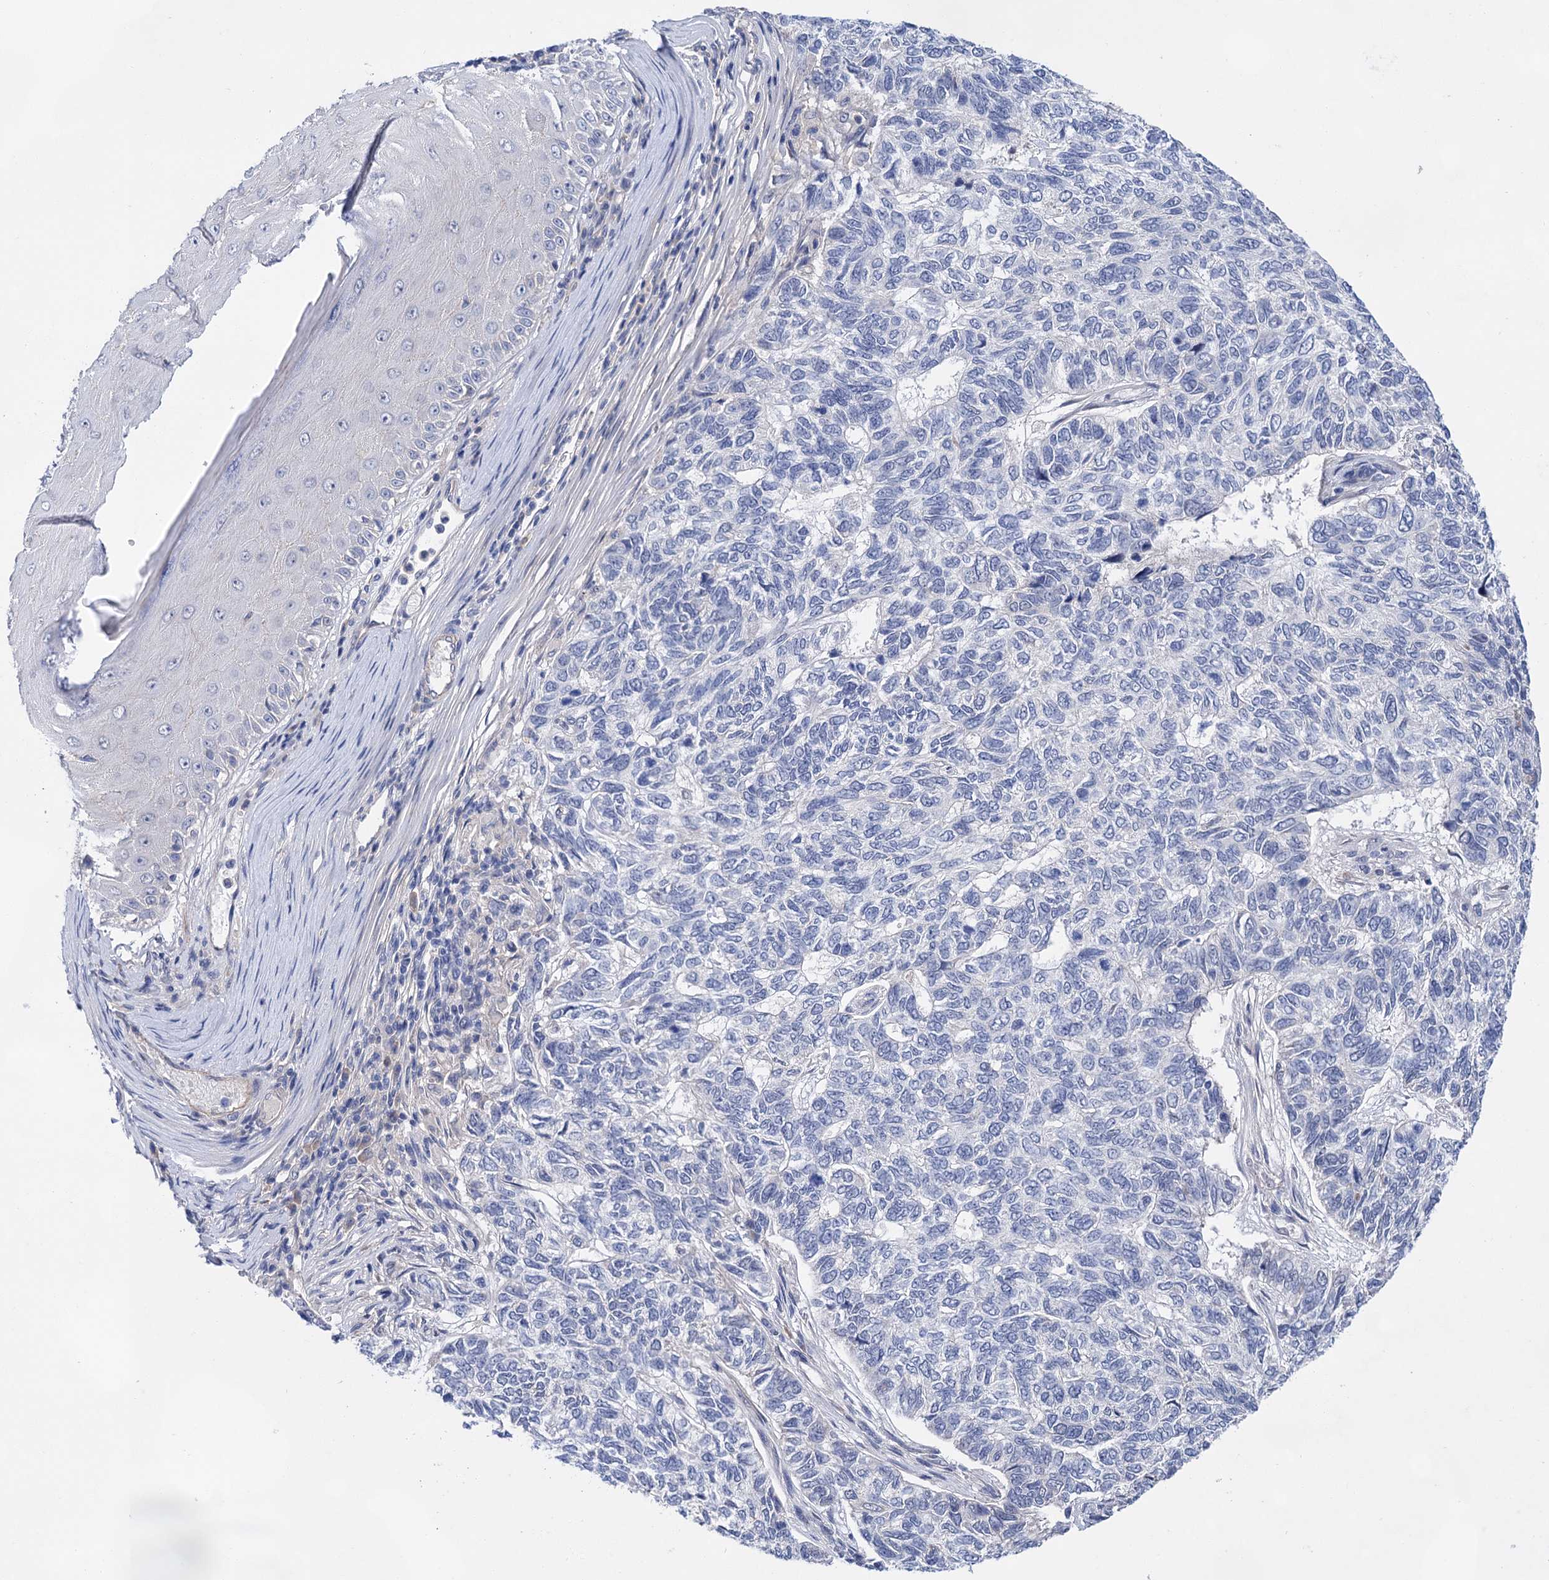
{"staining": {"intensity": "negative", "quantity": "none", "location": "none"}, "tissue": "skin cancer", "cell_type": "Tumor cells", "image_type": "cancer", "snomed": [{"axis": "morphology", "description": "Basal cell carcinoma"}, {"axis": "topography", "description": "Skin"}], "caption": "Tumor cells show no significant protein positivity in skin cancer.", "gene": "MORN3", "patient": {"sex": "female", "age": 65}}